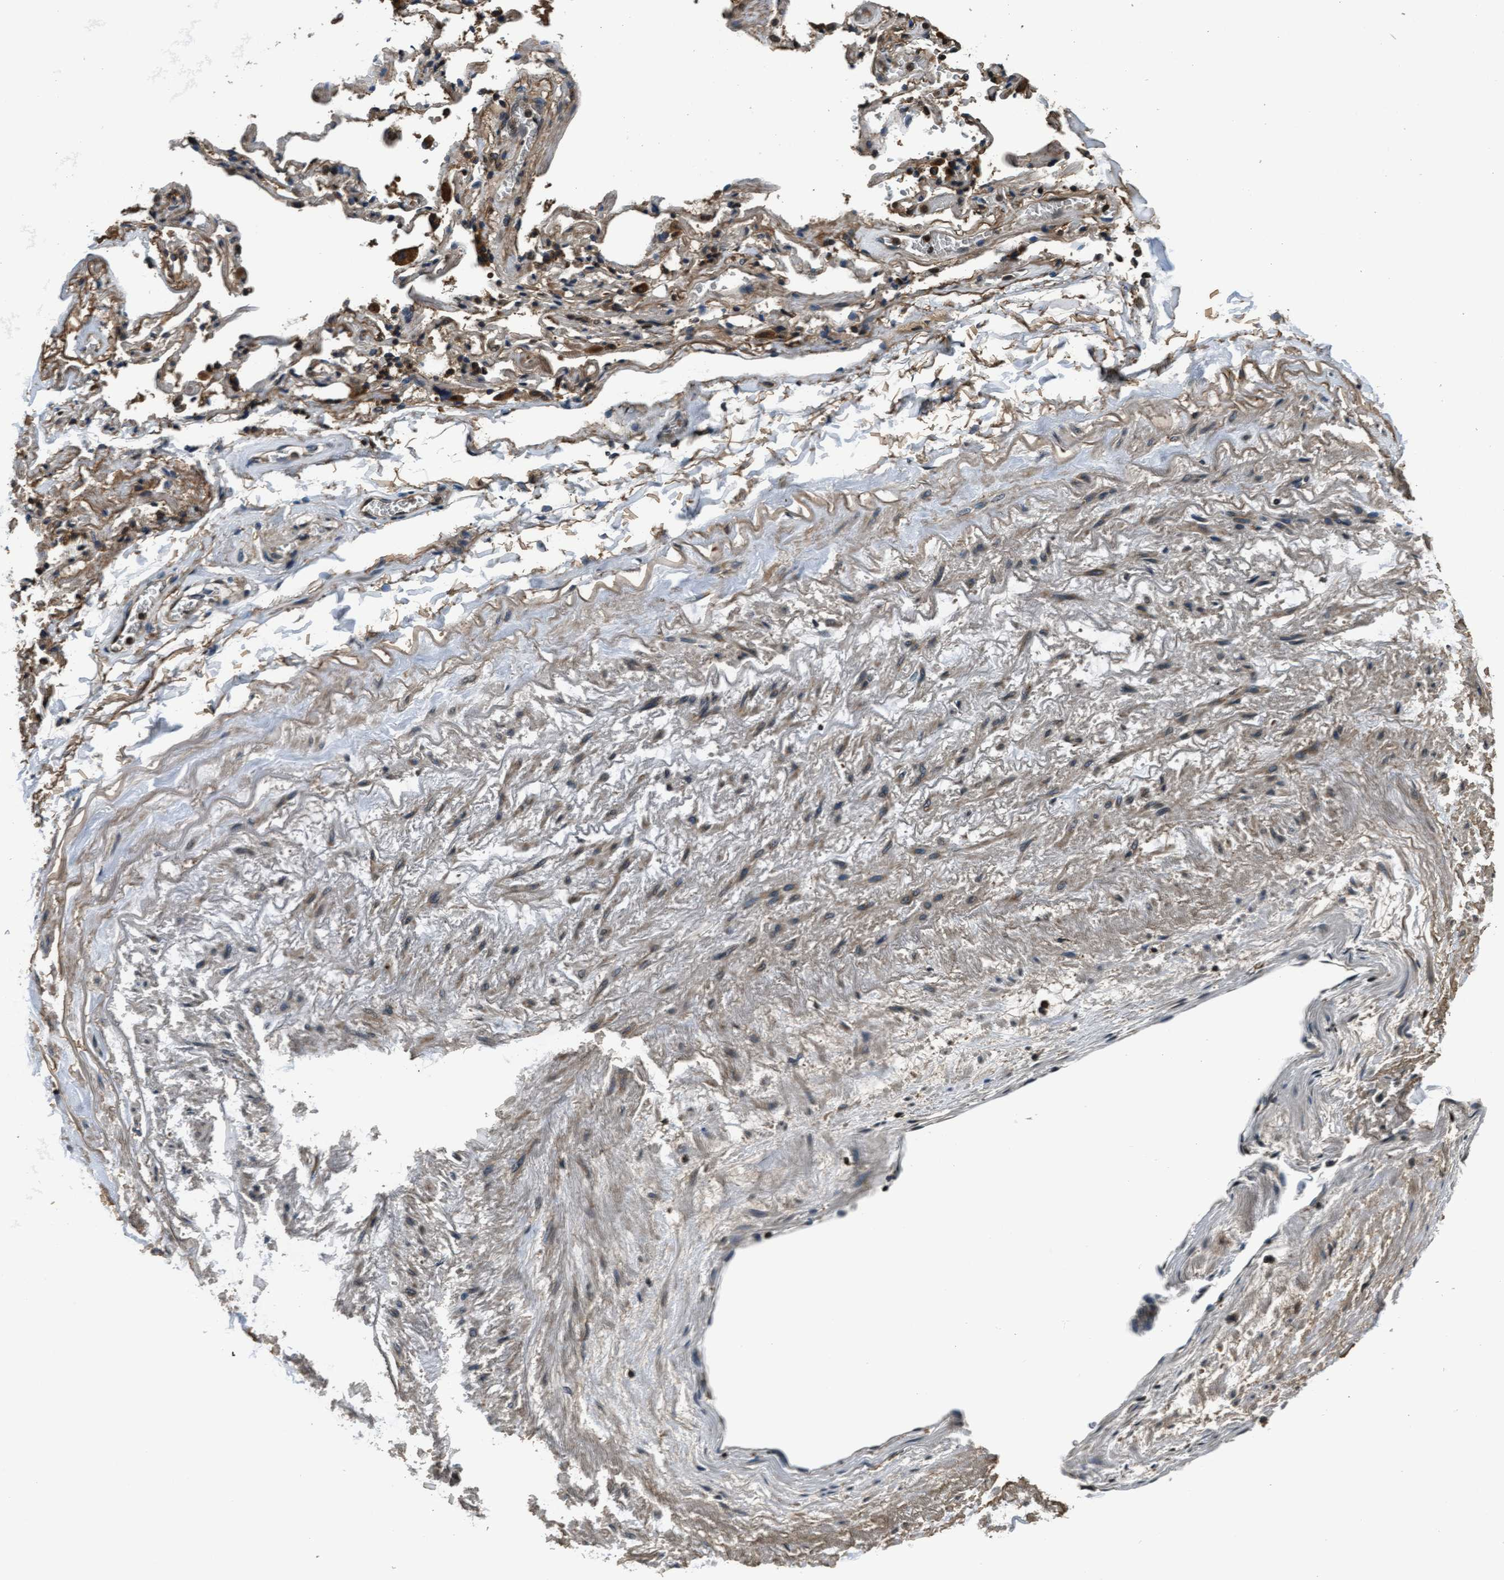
{"staining": {"intensity": "weak", "quantity": "25%-75%", "location": "cytoplasmic/membranous,nuclear"}, "tissue": "adipose tissue", "cell_type": "Adipocytes", "image_type": "normal", "snomed": [{"axis": "morphology", "description": "Normal tissue, NOS"}, {"axis": "topography", "description": "Cartilage tissue"}, {"axis": "topography", "description": "Lung"}], "caption": "Immunohistochemistry (IHC) photomicrograph of normal adipose tissue stained for a protein (brown), which demonstrates low levels of weak cytoplasmic/membranous,nuclear expression in about 25%-75% of adipocytes.", "gene": "WASF1", "patient": {"sex": "female", "age": 77}}